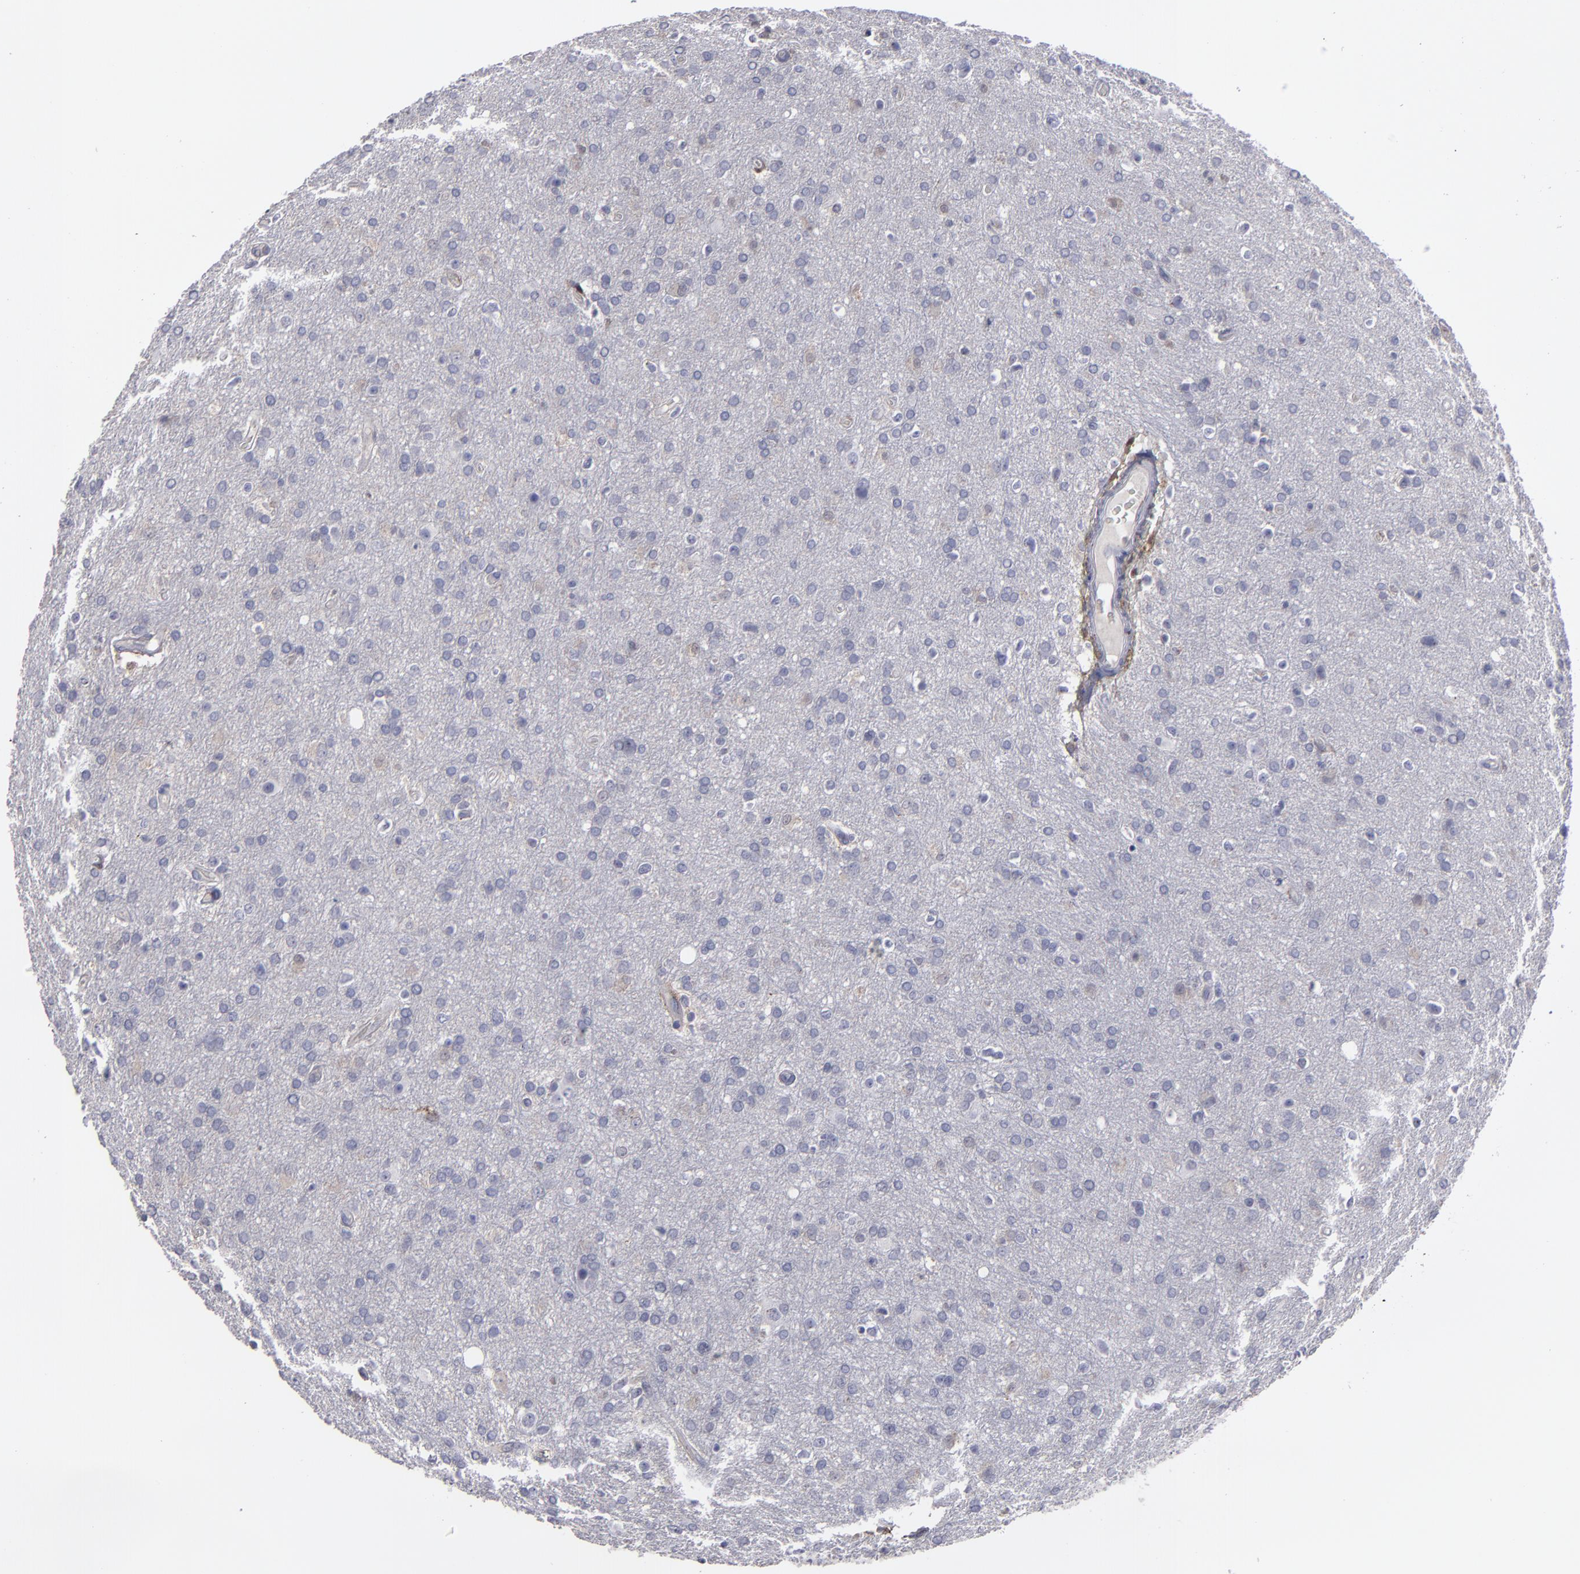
{"staining": {"intensity": "weak", "quantity": "<25%", "location": "cytoplasmic/membranous"}, "tissue": "glioma", "cell_type": "Tumor cells", "image_type": "cancer", "snomed": [{"axis": "morphology", "description": "Glioma, malignant, High grade"}, {"axis": "topography", "description": "Brain"}], "caption": "Tumor cells are negative for brown protein staining in malignant glioma (high-grade).", "gene": "SEMA3G", "patient": {"sex": "male", "age": 33}}